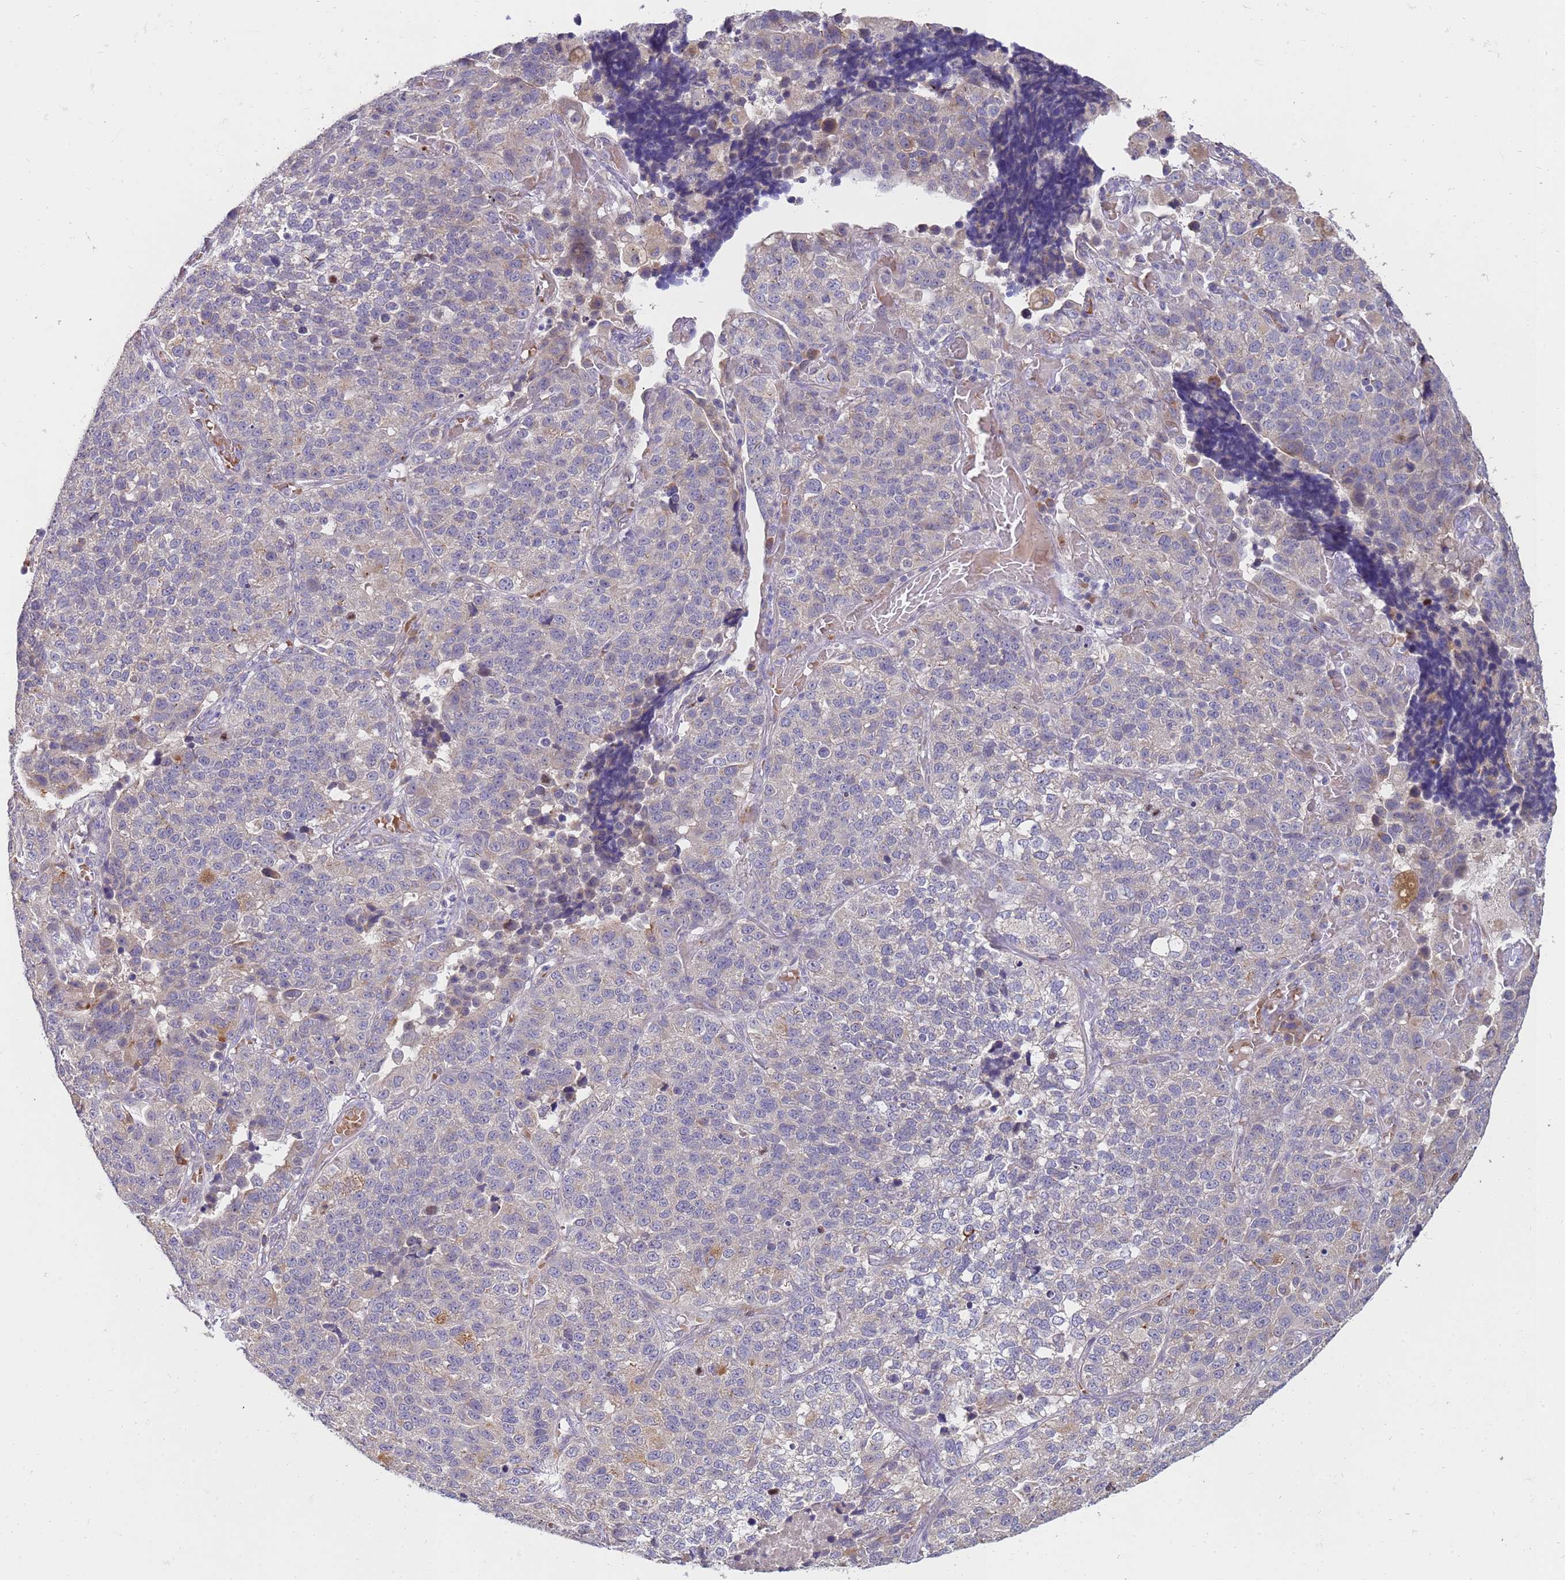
{"staining": {"intensity": "negative", "quantity": "none", "location": "none"}, "tissue": "lung cancer", "cell_type": "Tumor cells", "image_type": "cancer", "snomed": [{"axis": "morphology", "description": "Adenocarcinoma, NOS"}, {"axis": "topography", "description": "Lung"}], "caption": "Immunohistochemistry (IHC) of lung cancer (adenocarcinoma) reveals no positivity in tumor cells.", "gene": "NMUR2", "patient": {"sex": "male", "age": 49}}